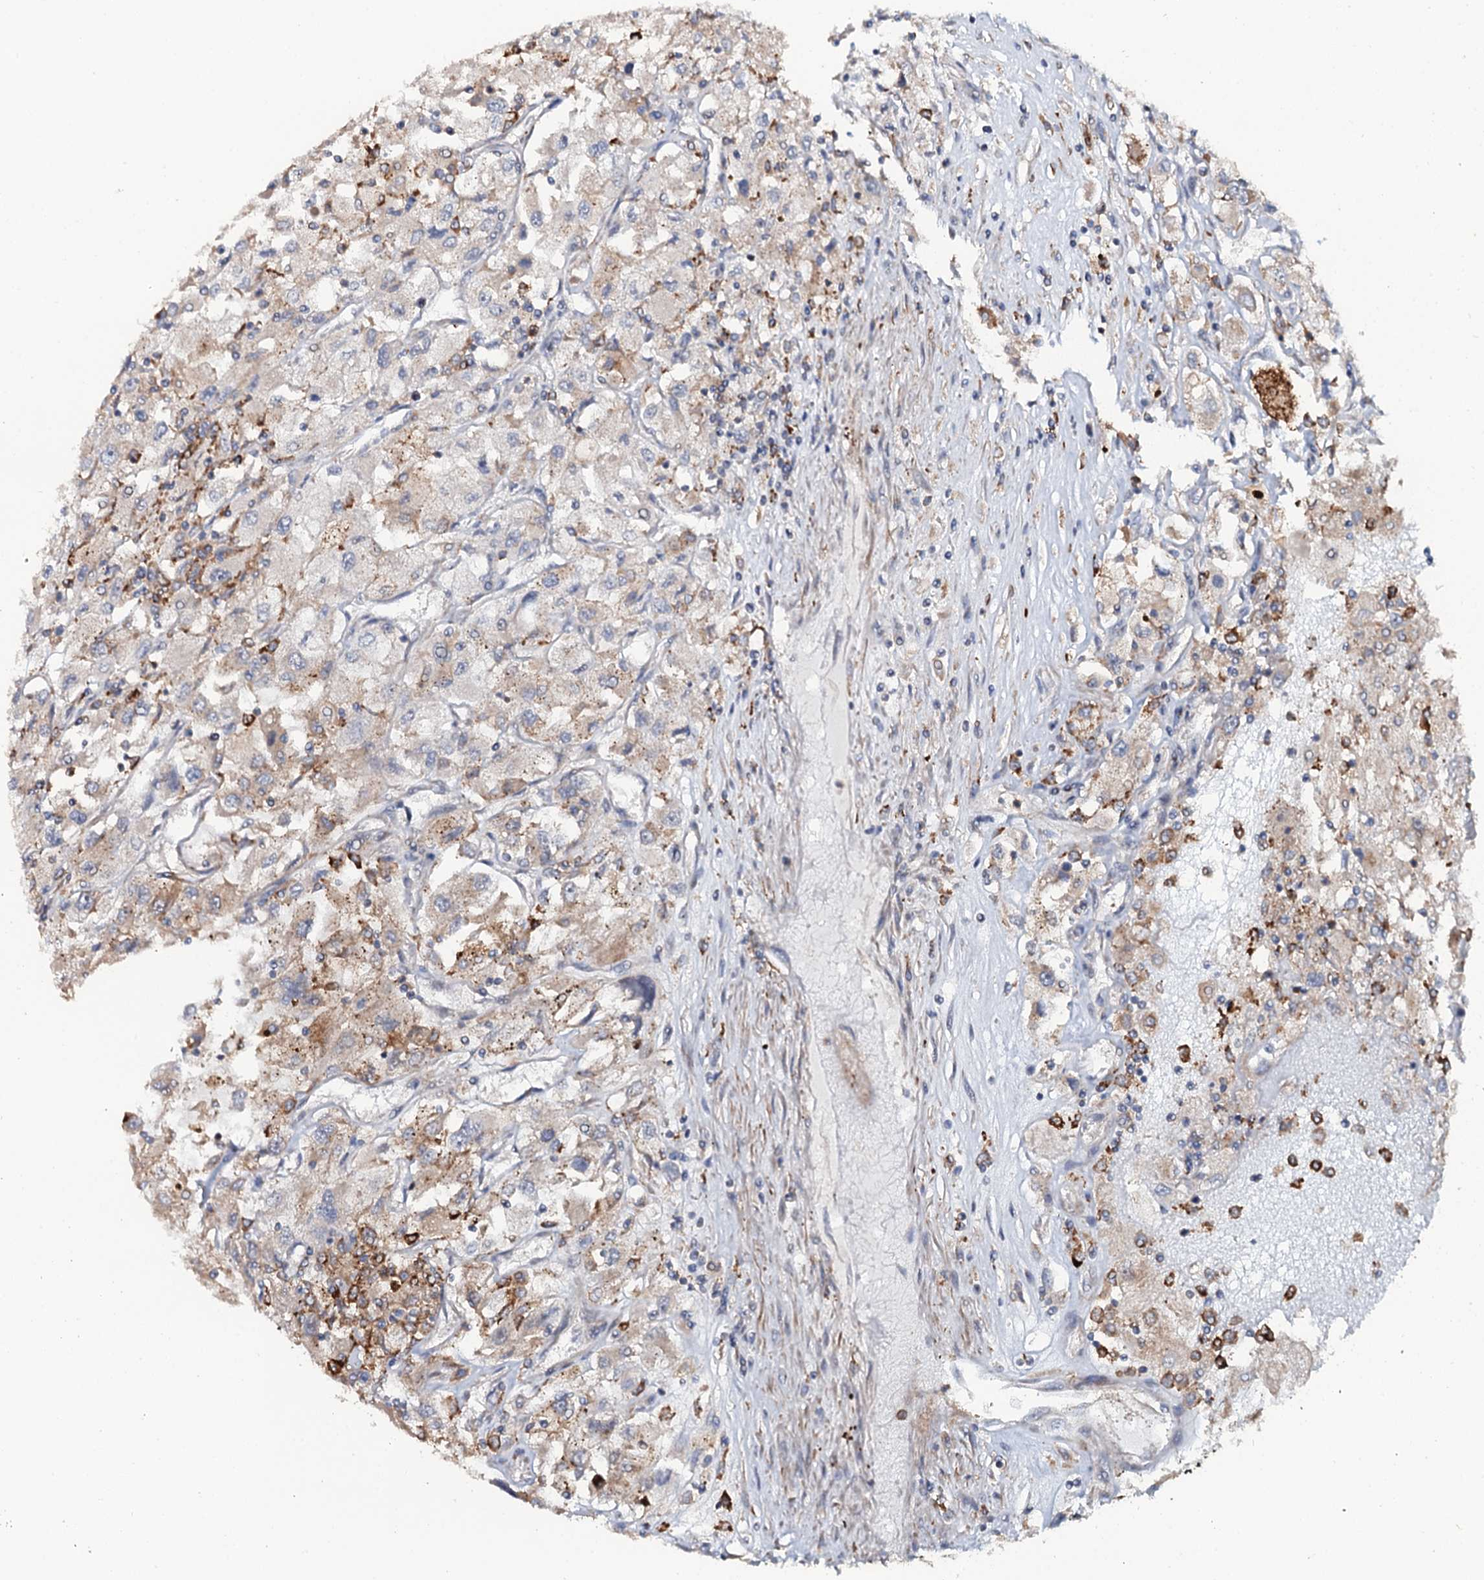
{"staining": {"intensity": "moderate", "quantity": "<25%", "location": "cytoplasmic/membranous"}, "tissue": "renal cancer", "cell_type": "Tumor cells", "image_type": "cancer", "snomed": [{"axis": "morphology", "description": "Adenocarcinoma, NOS"}, {"axis": "topography", "description": "Kidney"}], "caption": "The immunohistochemical stain highlights moderate cytoplasmic/membranous expression in tumor cells of renal adenocarcinoma tissue. (IHC, brightfield microscopy, high magnification).", "gene": "VAMP8", "patient": {"sex": "female", "age": 52}}